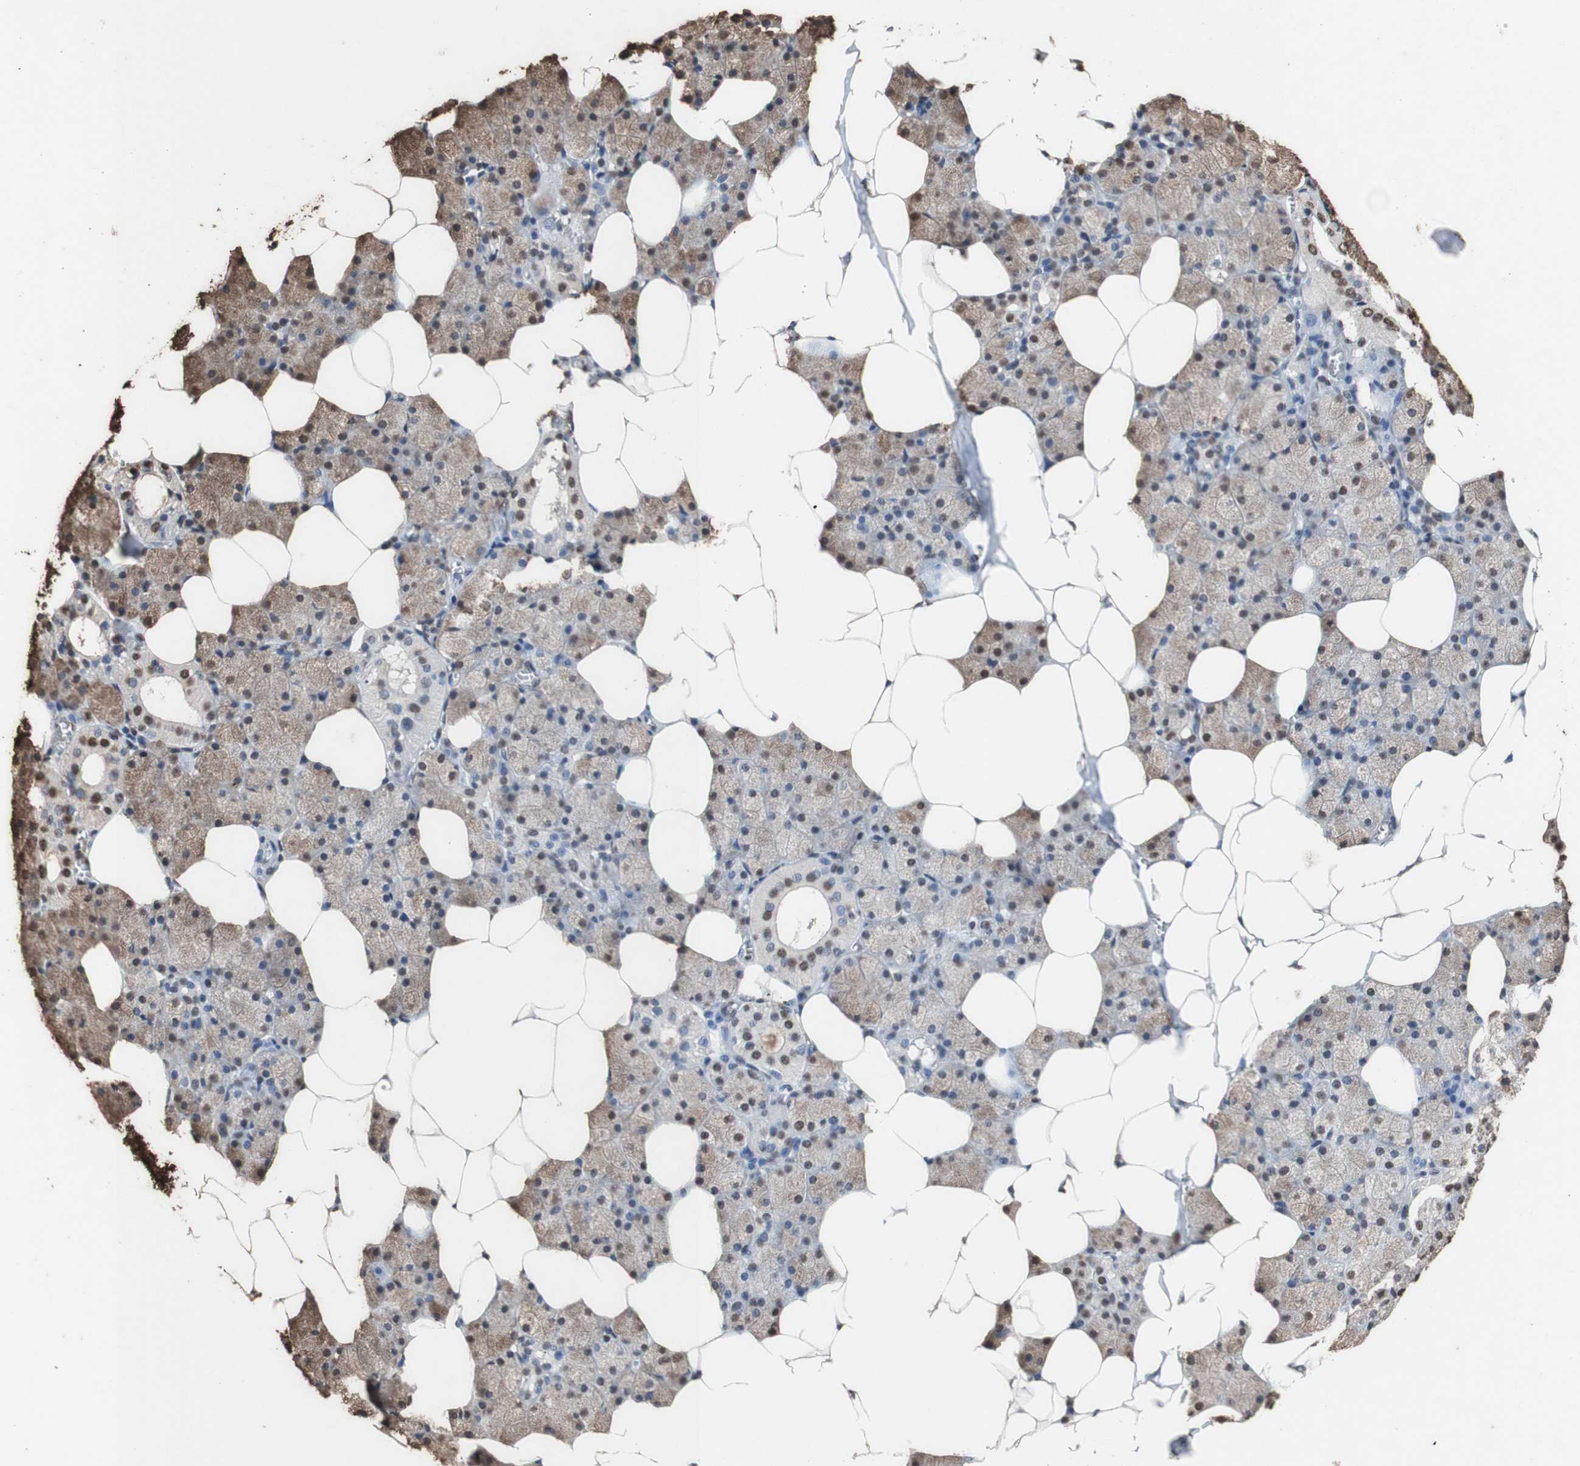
{"staining": {"intensity": "moderate", "quantity": ">75%", "location": "cytoplasmic/membranous,nuclear"}, "tissue": "salivary gland", "cell_type": "Glandular cells", "image_type": "normal", "snomed": [{"axis": "morphology", "description": "Normal tissue, NOS"}, {"axis": "topography", "description": "Salivary gland"}], "caption": "This histopathology image demonstrates immunohistochemistry (IHC) staining of unremarkable salivary gland, with medium moderate cytoplasmic/membranous,nuclear staining in about >75% of glandular cells.", "gene": "PIDD1", "patient": {"sex": "male", "age": 62}}